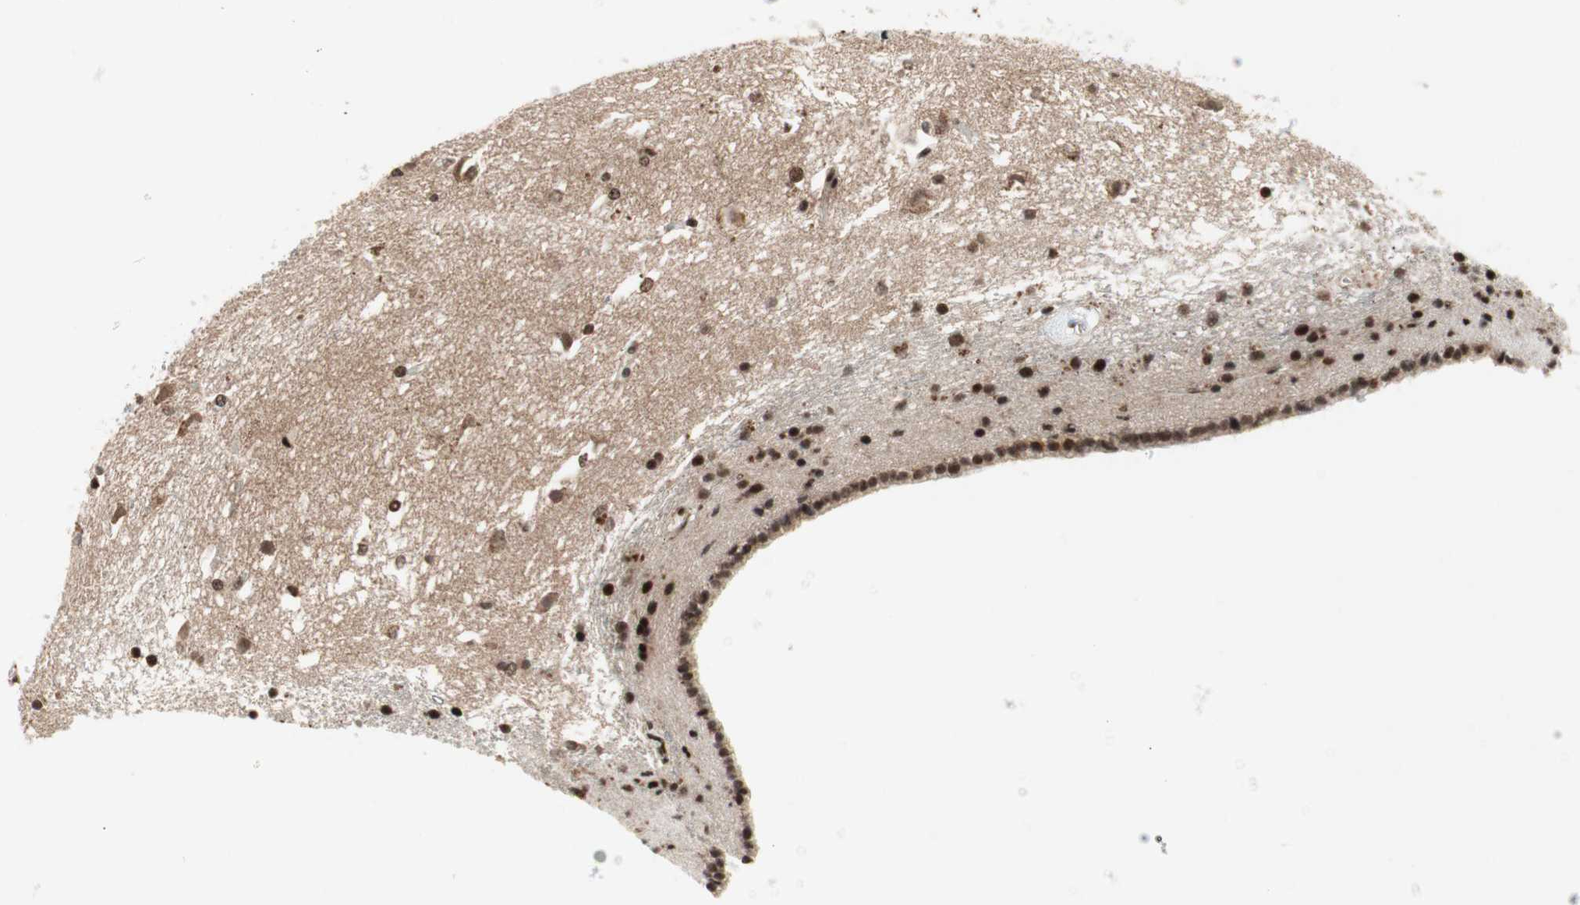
{"staining": {"intensity": "strong", "quantity": ">75%", "location": "nuclear"}, "tissue": "caudate", "cell_type": "Glial cells", "image_type": "normal", "snomed": [{"axis": "morphology", "description": "Normal tissue, NOS"}, {"axis": "topography", "description": "Lateral ventricle wall"}], "caption": "Immunohistochemical staining of unremarkable caudate displays >75% levels of strong nuclear protein expression in about >75% of glial cells.", "gene": "TCF12", "patient": {"sex": "female", "age": 19}}